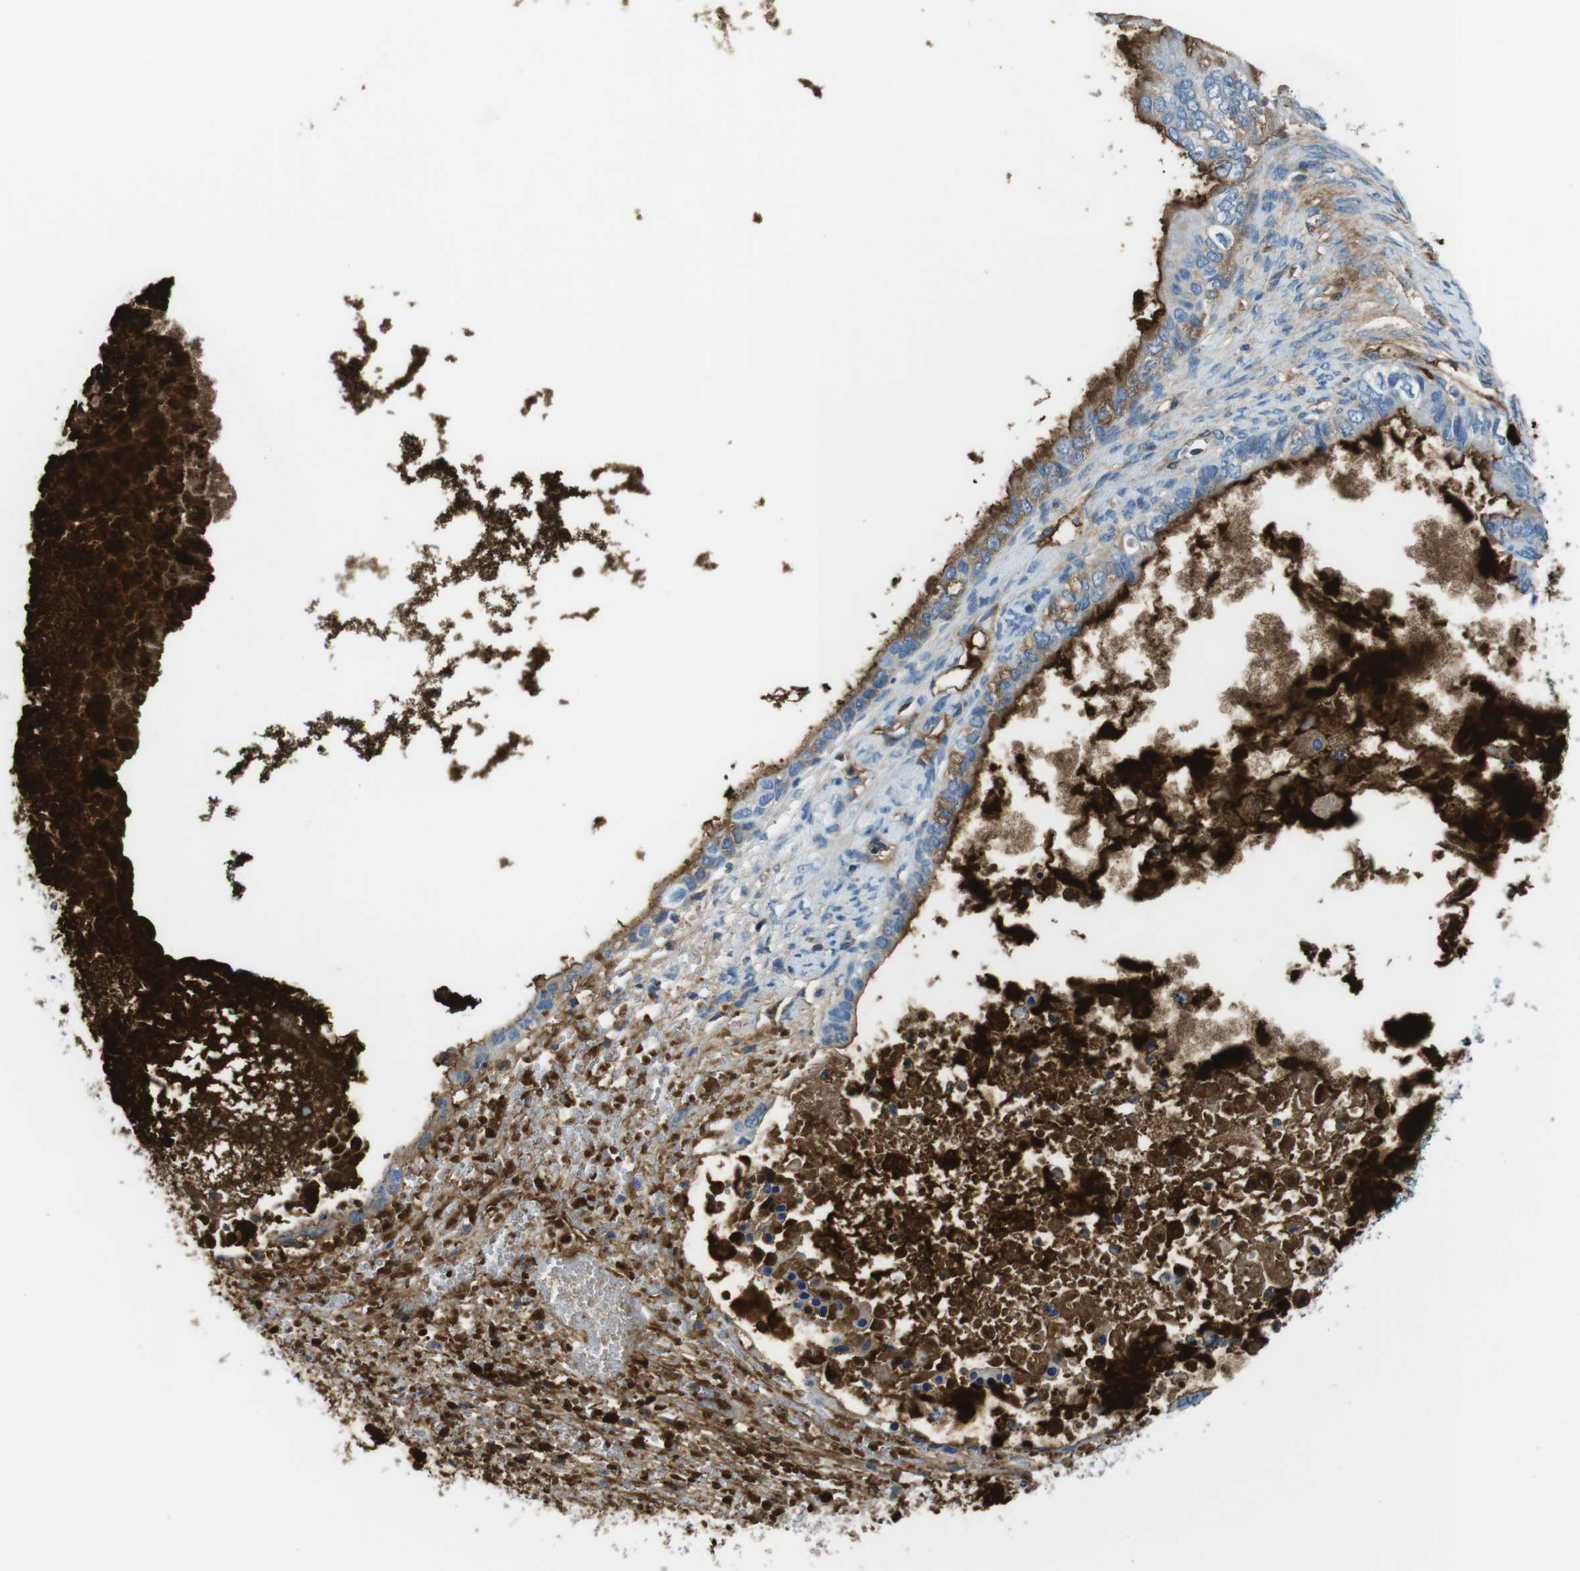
{"staining": {"intensity": "moderate", "quantity": ">75%", "location": "cytoplasmic/membranous"}, "tissue": "ovarian cancer", "cell_type": "Tumor cells", "image_type": "cancer", "snomed": [{"axis": "morphology", "description": "Cystadenocarcinoma, mucinous, NOS"}, {"axis": "topography", "description": "Ovary"}], "caption": "DAB (3,3'-diaminobenzidine) immunohistochemical staining of human mucinous cystadenocarcinoma (ovarian) reveals moderate cytoplasmic/membranous protein expression in about >75% of tumor cells. The staining was performed using DAB (3,3'-diaminobenzidine) to visualize the protein expression in brown, while the nuclei were stained in blue with hematoxylin (Magnification: 20x).", "gene": "IGKC", "patient": {"sex": "female", "age": 80}}